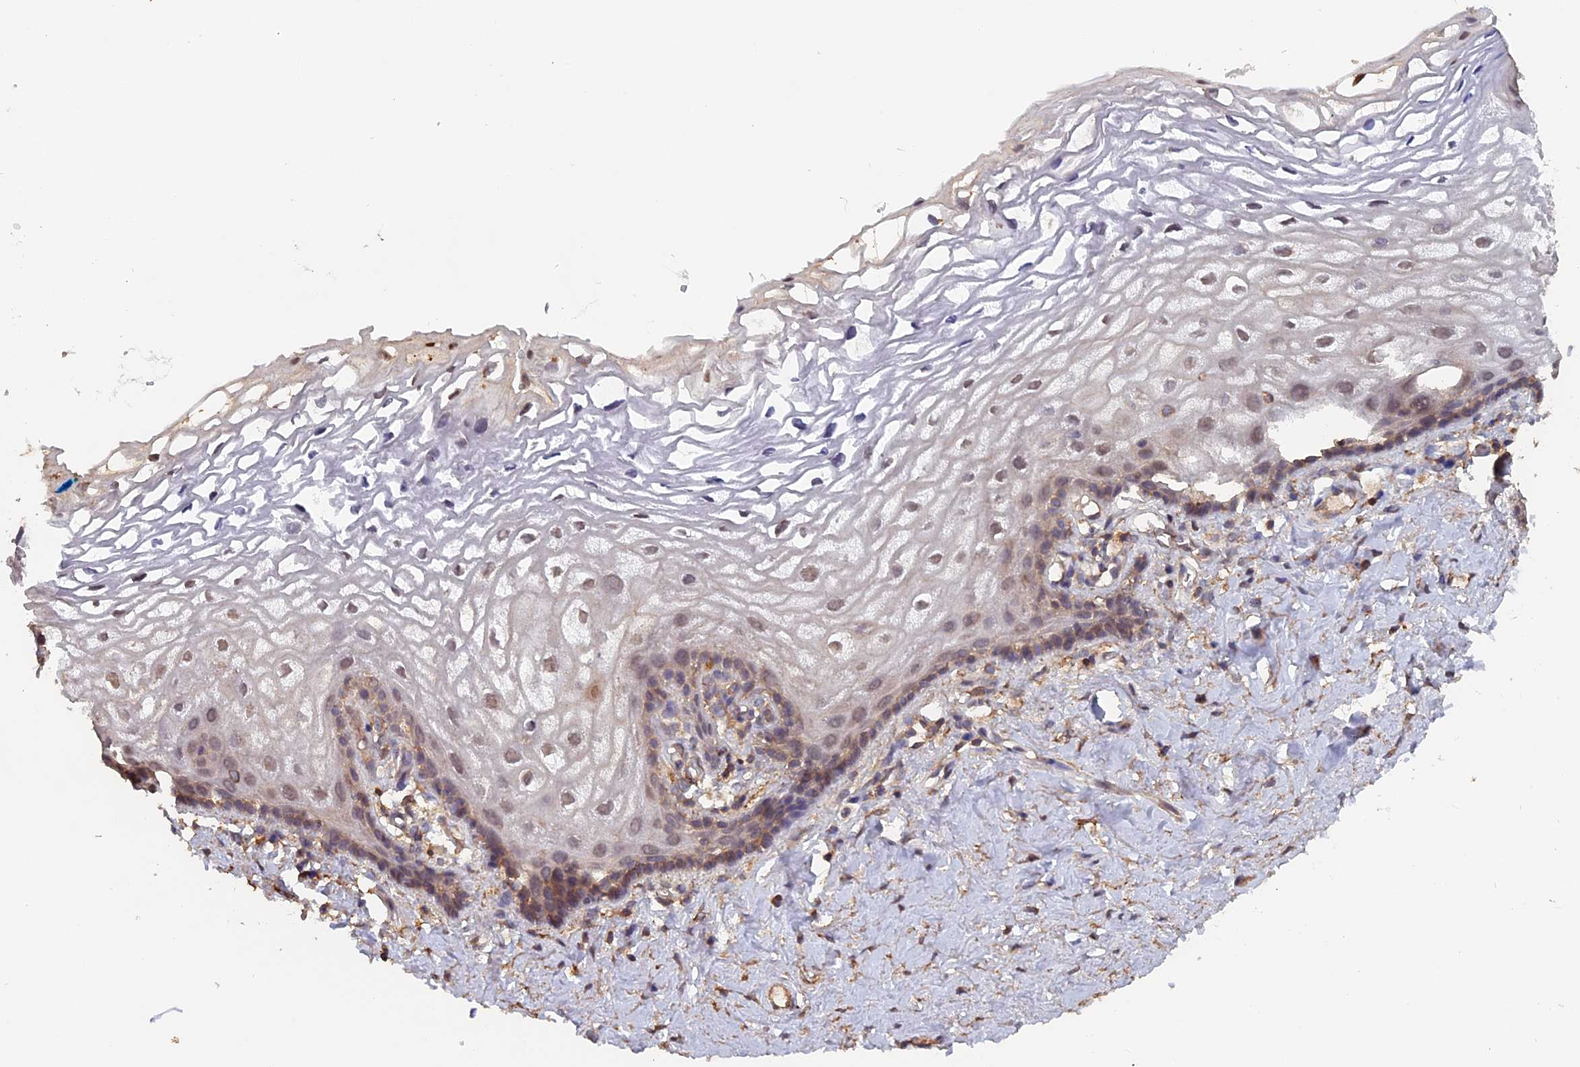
{"staining": {"intensity": "weak", "quantity": "25%-75%", "location": "nuclear"}, "tissue": "vagina", "cell_type": "Squamous epithelial cells", "image_type": "normal", "snomed": [{"axis": "morphology", "description": "Normal tissue, NOS"}, {"axis": "morphology", "description": "Adenocarcinoma, NOS"}, {"axis": "topography", "description": "Rectum"}, {"axis": "topography", "description": "Vagina"}], "caption": "Vagina stained with immunohistochemistry displays weak nuclear positivity in about 25%-75% of squamous epithelial cells.", "gene": "PIGQ", "patient": {"sex": "female", "age": 71}}